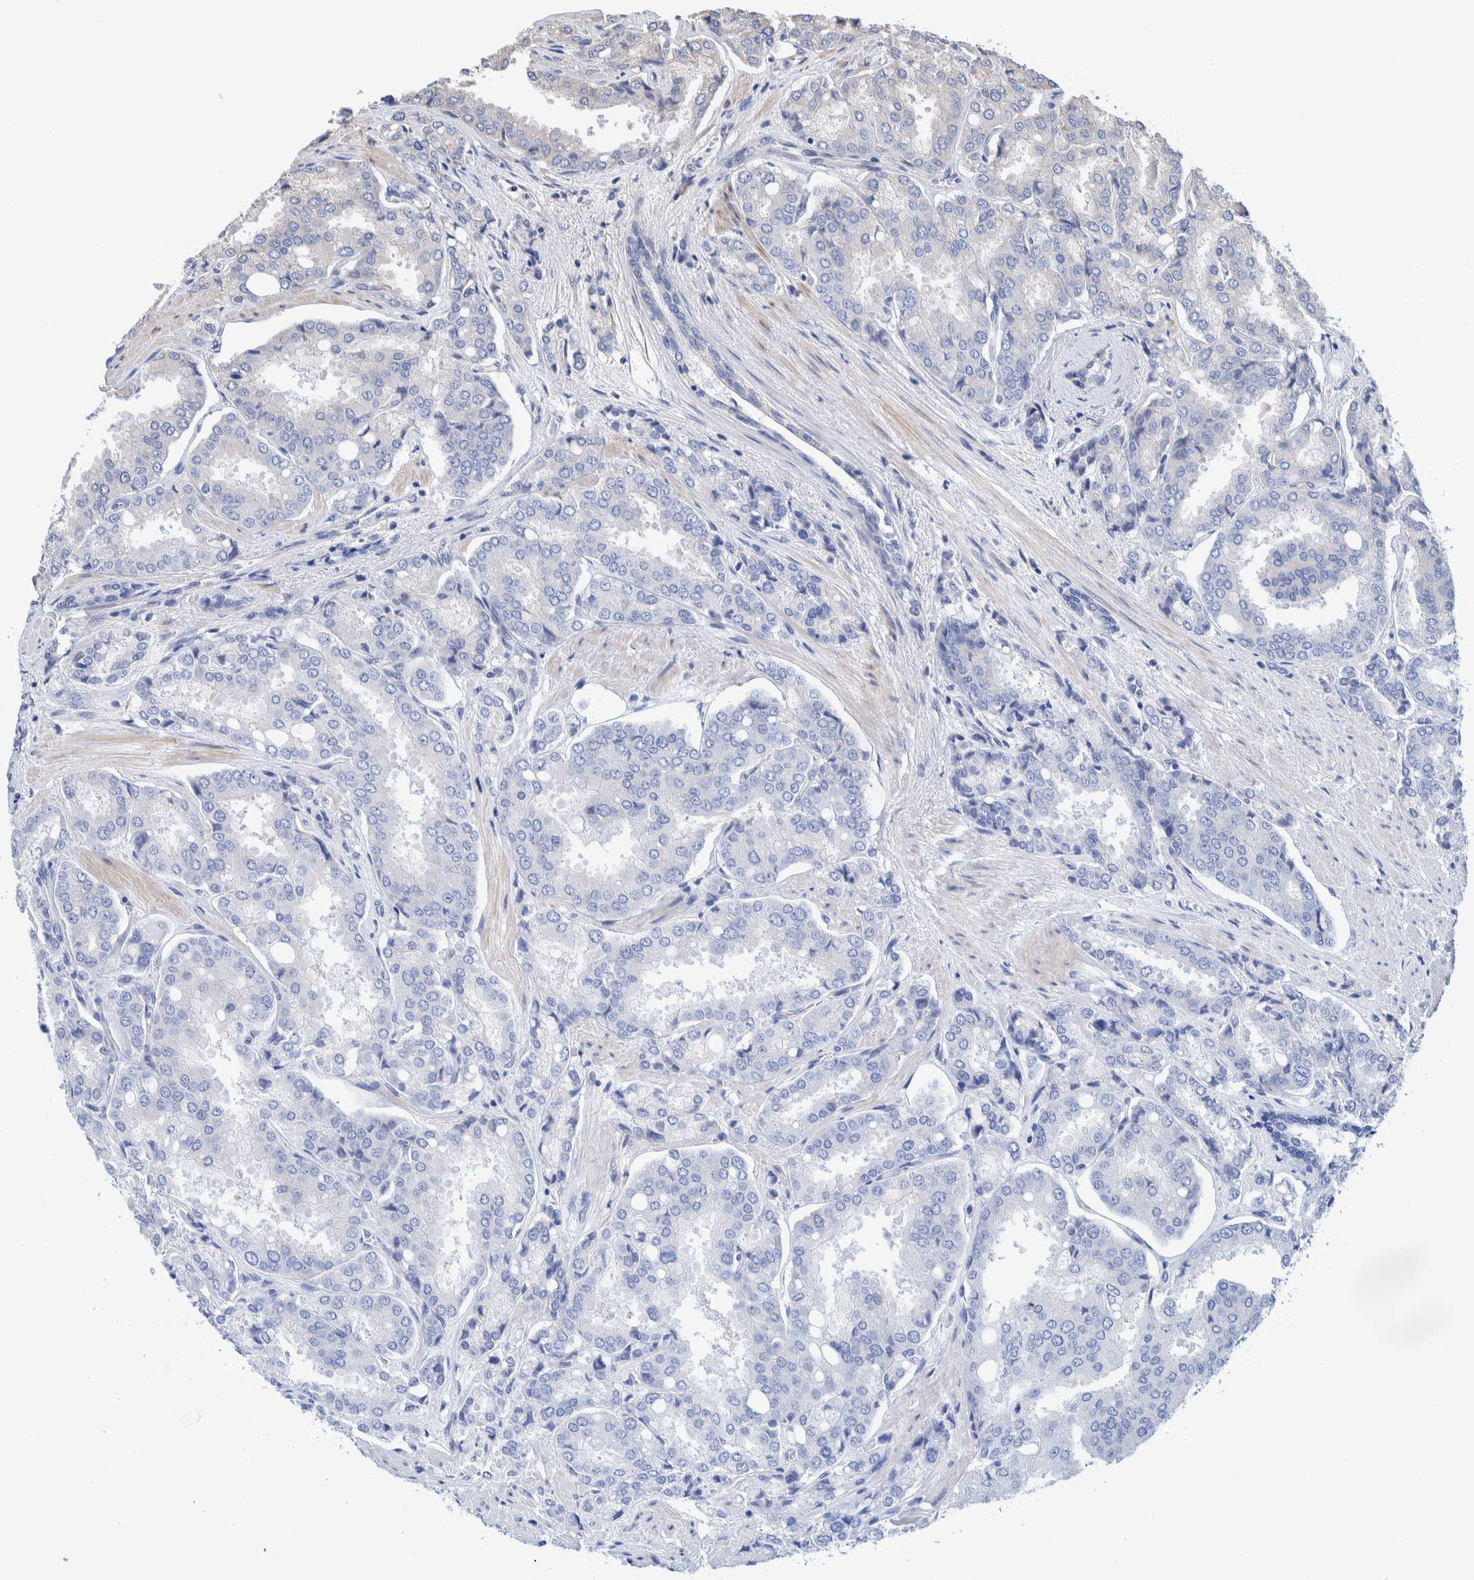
{"staining": {"intensity": "negative", "quantity": "none", "location": "none"}, "tissue": "prostate cancer", "cell_type": "Tumor cells", "image_type": "cancer", "snomed": [{"axis": "morphology", "description": "Adenocarcinoma, High grade"}, {"axis": "topography", "description": "Prostate"}], "caption": "High magnification brightfield microscopy of prostate cancer (adenocarcinoma (high-grade)) stained with DAB (3,3'-diaminobenzidine) (brown) and counterstained with hematoxylin (blue): tumor cells show no significant staining. The staining was performed using DAB to visualize the protein expression in brown, while the nuclei were stained in blue with hematoxylin (Magnification: 20x).", "gene": "SLC45A4", "patient": {"sex": "male", "age": 50}}